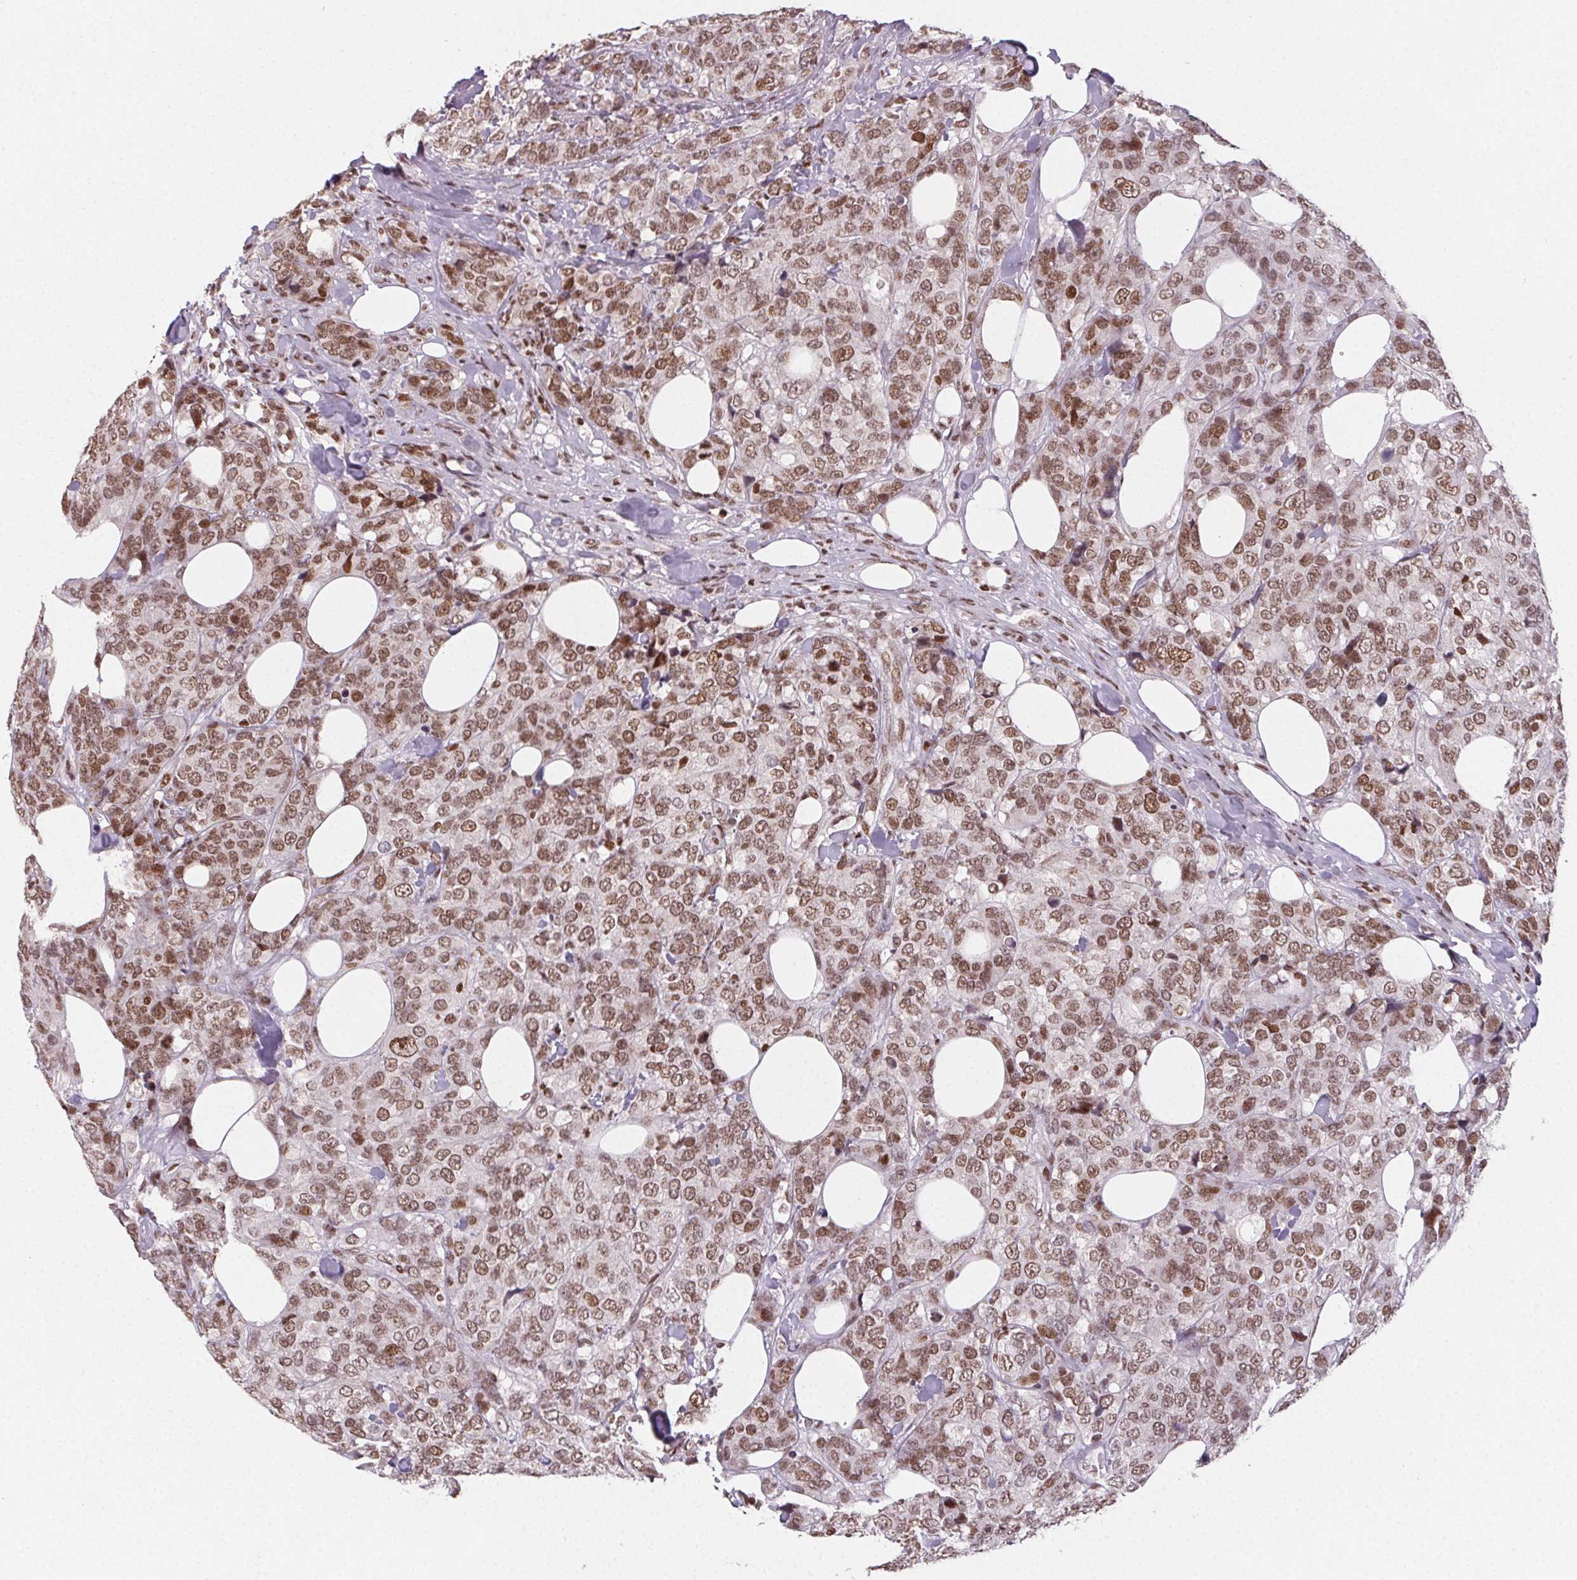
{"staining": {"intensity": "moderate", "quantity": ">75%", "location": "nuclear"}, "tissue": "breast cancer", "cell_type": "Tumor cells", "image_type": "cancer", "snomed": [{"axis": "morphology", "description": "Lobular carcinoma"}, {"axis": "topography", "description": "Breast"}], "caption": "The micrograph demonstrates a brown stain indicating the presence of a protein in the nuclear of tumor cells in breast cancer (lobular carcinoma). The staining was performed using DAB, with brown indicating positive protein expression. Nuclei are stained blue with hematoxylin.", "gene": "KMT2A", "patient": {"sex": "female", "age": 59}}